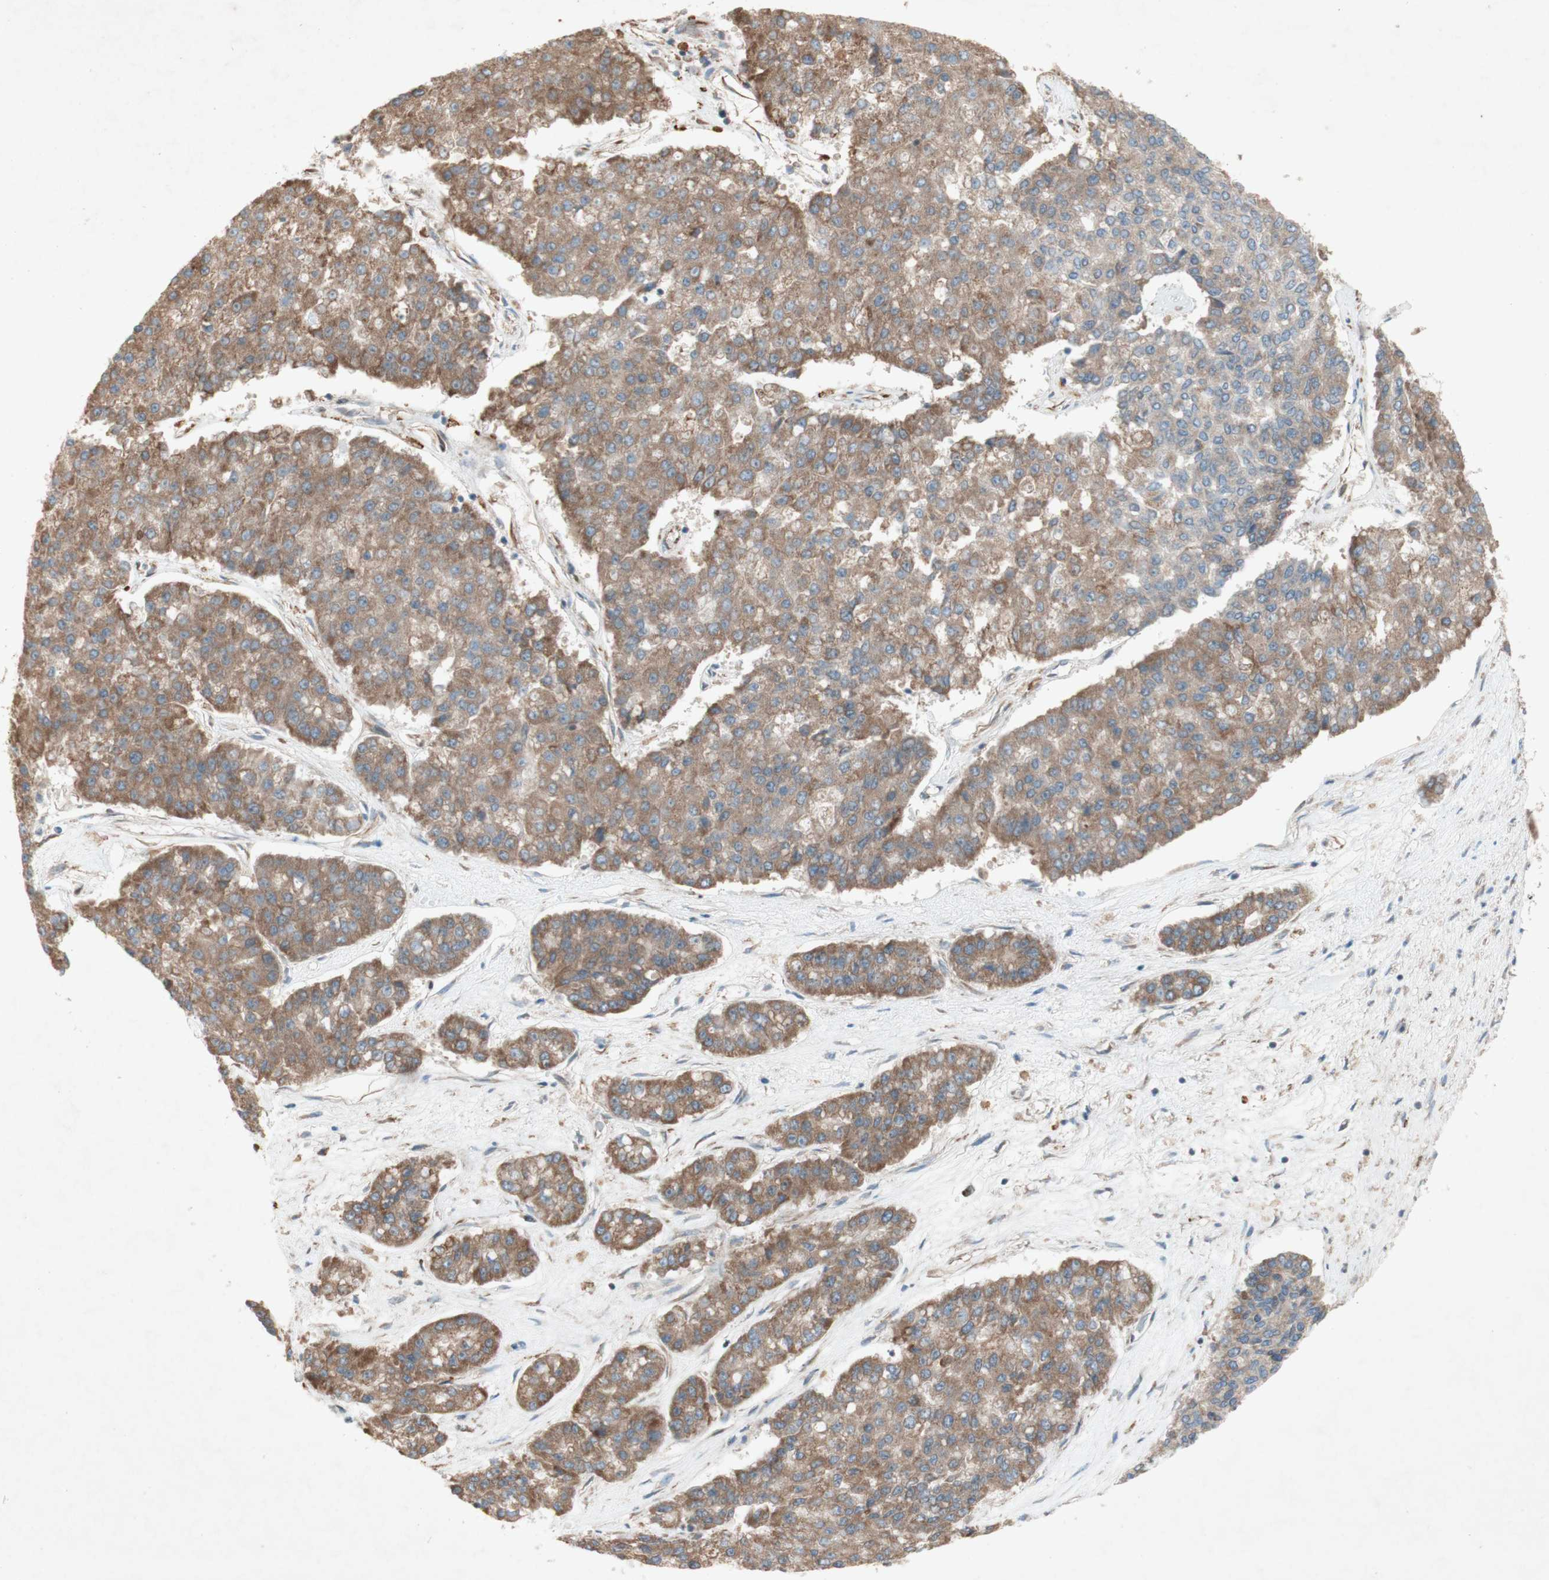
{"staining": {"intensity": "moderate", "quantity": ">75%", "location": "cytoplasmic/membranous"}, "tissue": "pancreatic cancer", "cell_type": "Tumor cells", "image_type": "cancer", "snomed": [{"axis": "morphology", "description": "Adenocarcinoma, NOS"}, {"axis": "topography", "description": "Pancreas"}], "caption": "Moderate cytoplasmic/membranous protein positivity is seen in approximately >75% of tumor cells in pancreatic cancer (adenocarcinoma).", "gene": "SOCS2", "patient": {"sex": "male", "age": 50}}